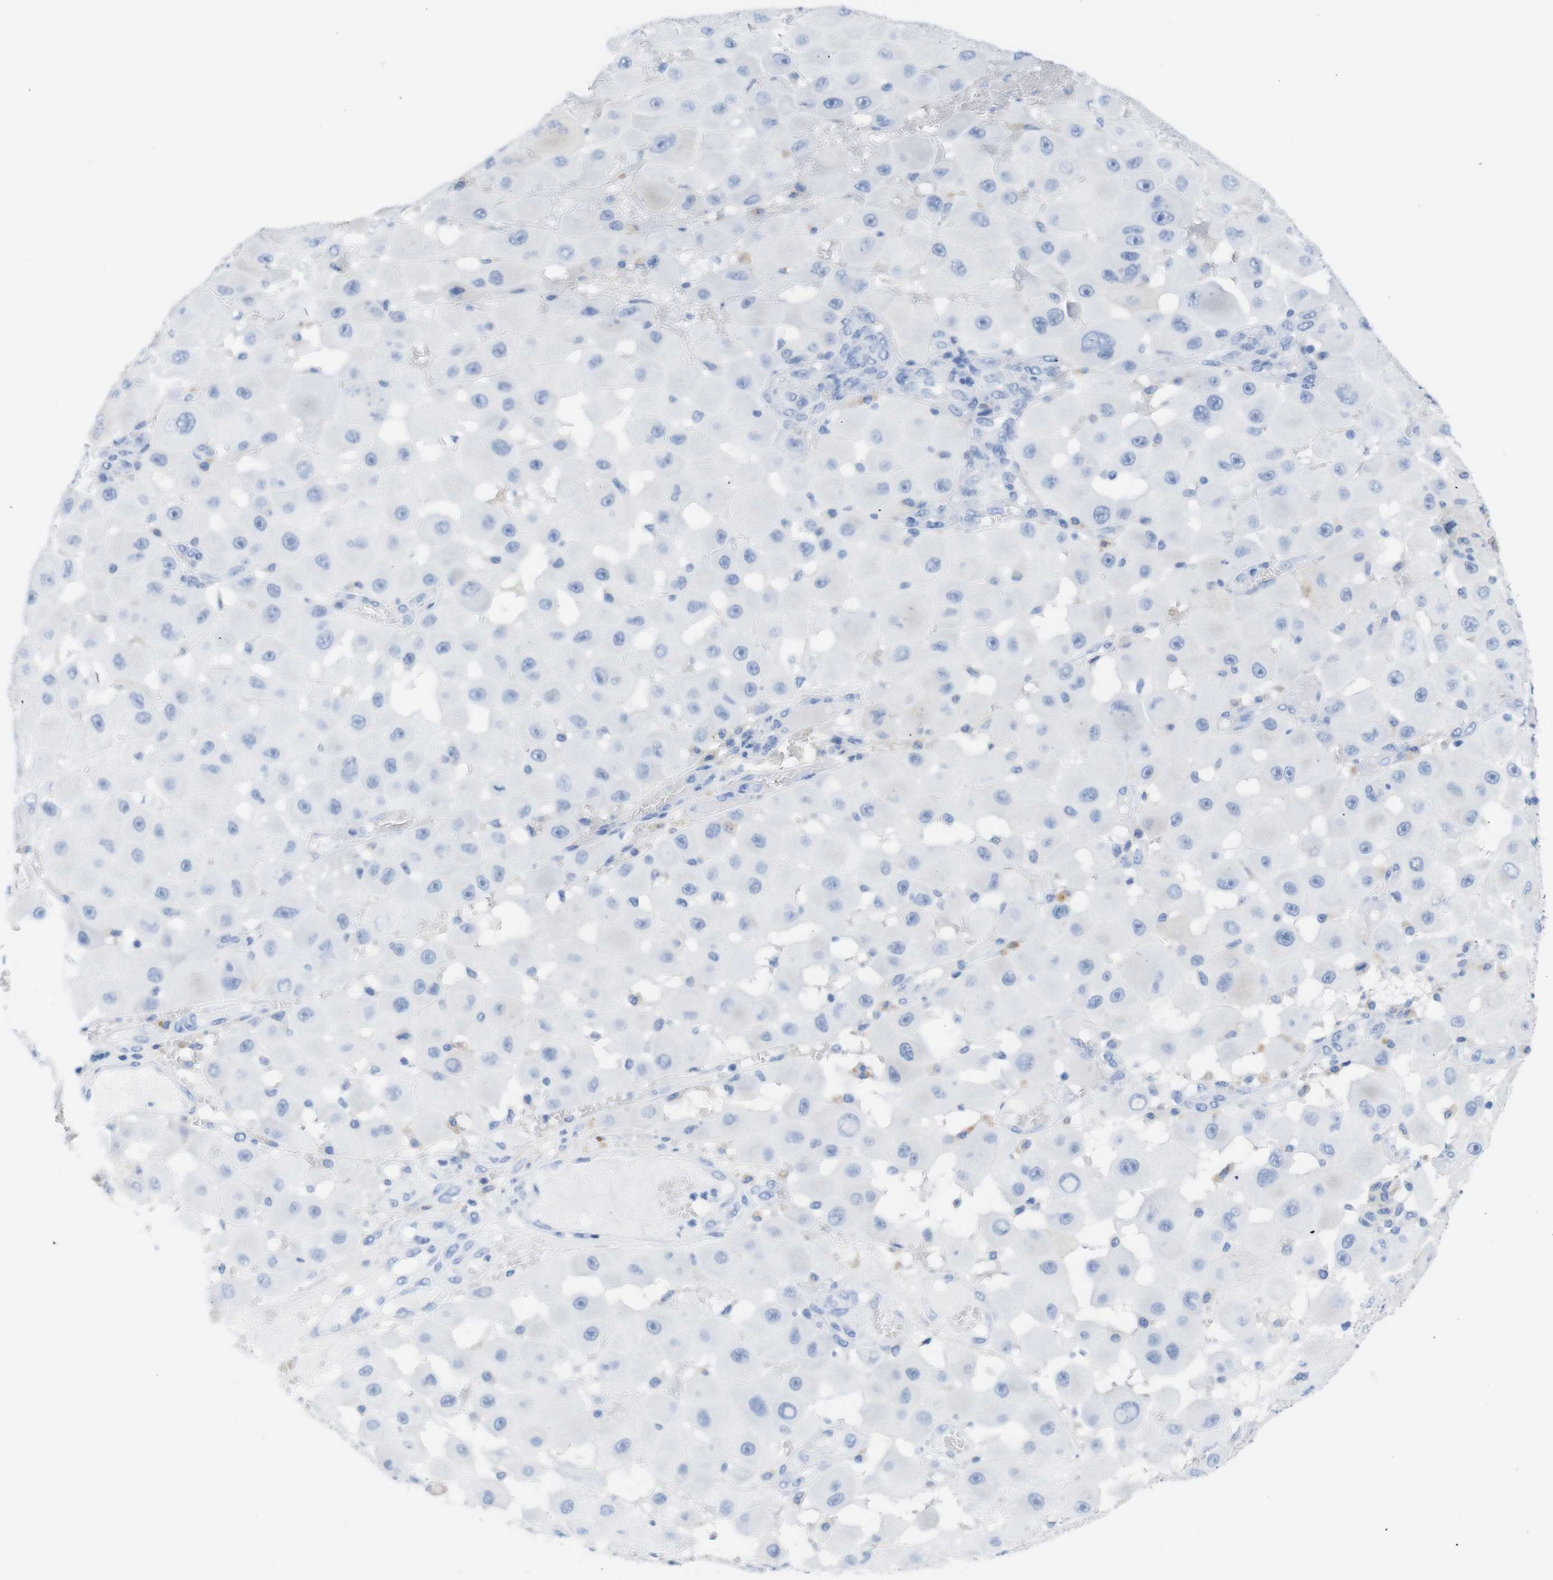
{"staining": {"intensity": "negative", "quantity": "none", "location": "none"}, "tissue": "melanoma", "cell_type": "Tumor cells", "image_type": "cancer", "snomed": [{"axis": "morphology", "description": "Malignant melanoma, NOS"}, {"axis": "topography", "description": "Skin"}], "caption": "An IHC photomicrograph of melanoma is shown. There is no staining in tumor cells of melanoma.", "gene": "LAG3", "patient": {"sex": "female", "age": 81}}